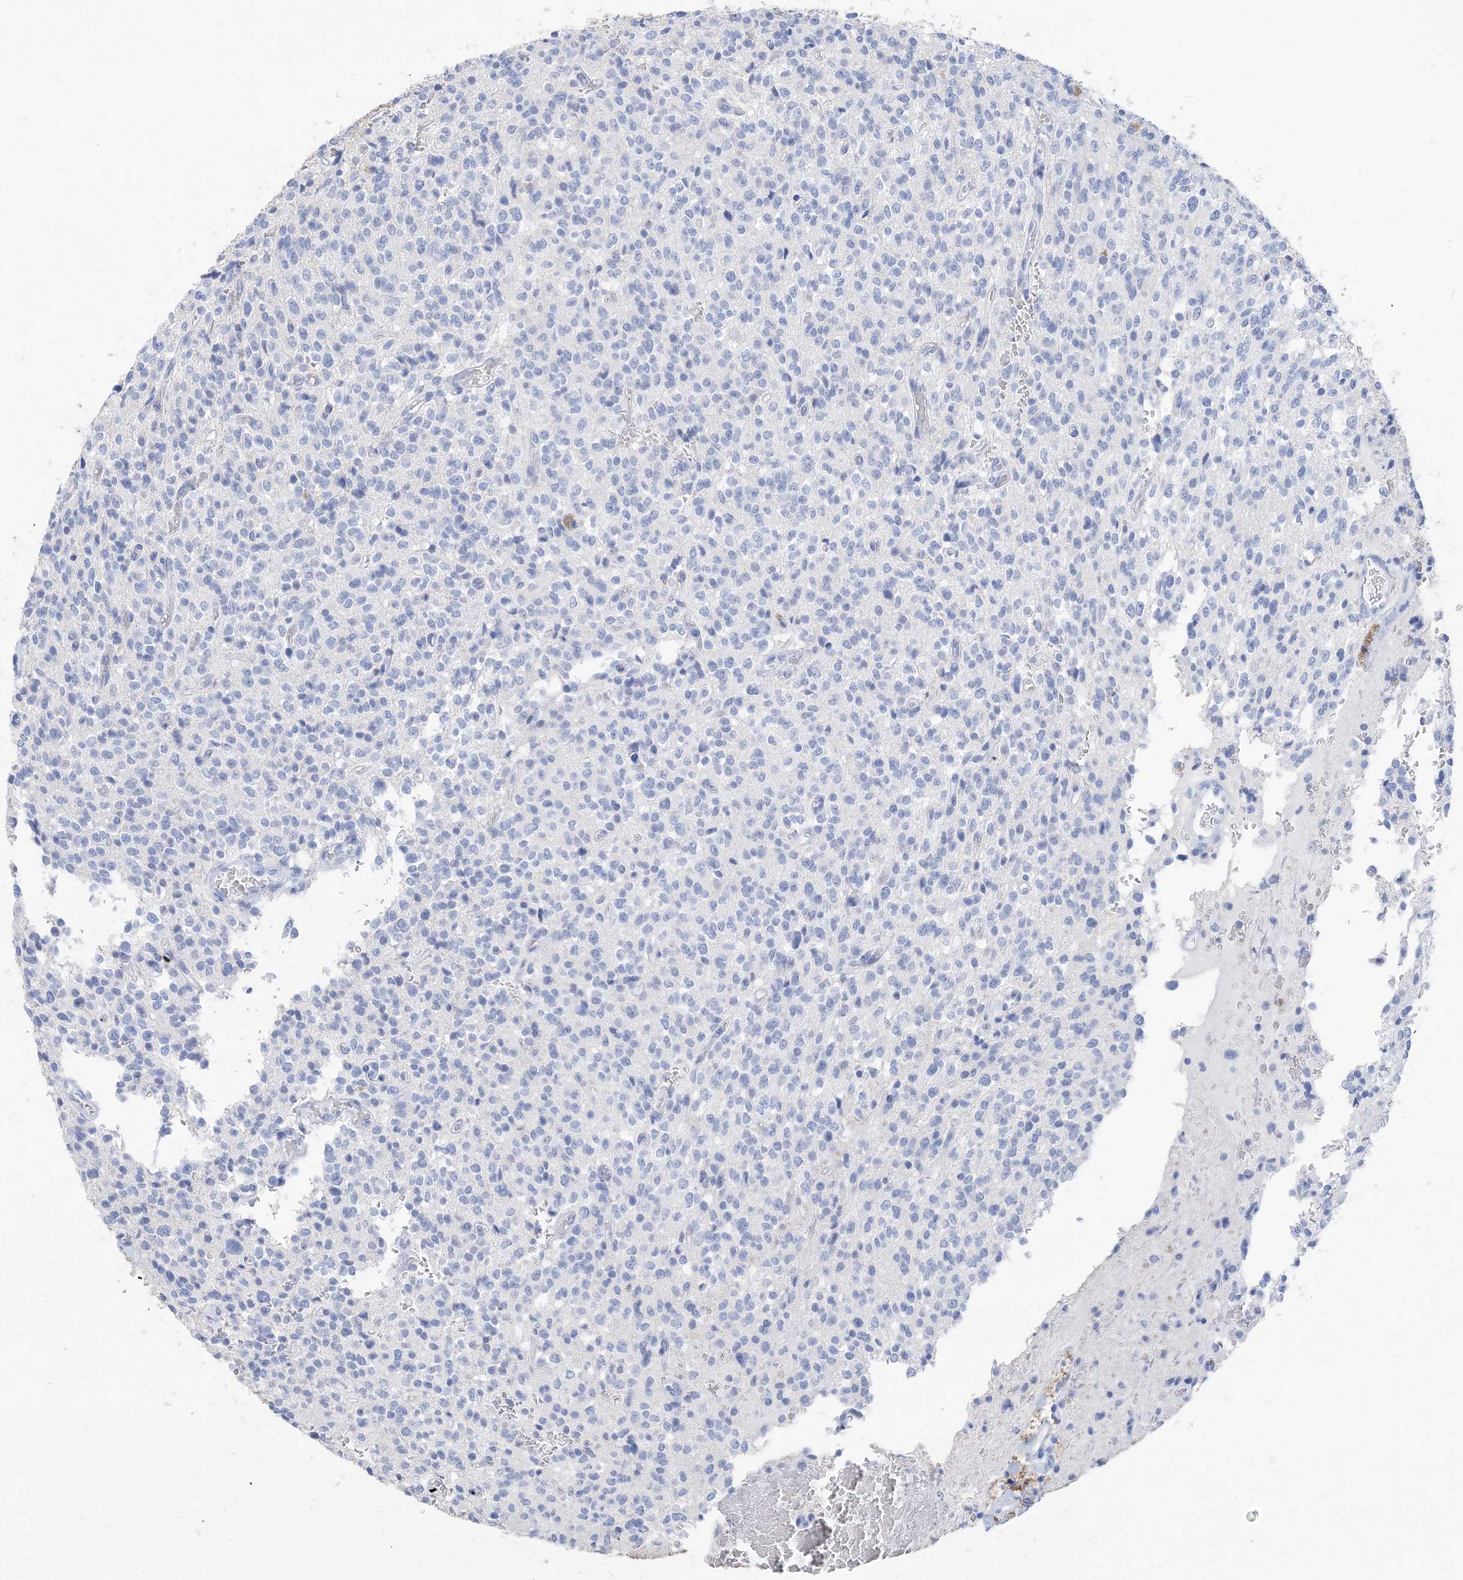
{"staining": {"intensity": "negative", "quantity": "none", "location": "none"}, "tissue": "glioma", "cell_type": "Tumor cells", "image_type": "cancer", "snomed": [{"axis": "morphology", "description": "Glioma, malignant, High grade"}, {"axis": "topography", "description": "Brain"}], "caption": "IHC of human glioma exhibits no positivity in tumor cells.", "gene": "SH3YL1", "patient": {"sex": "male", "age": 34}}